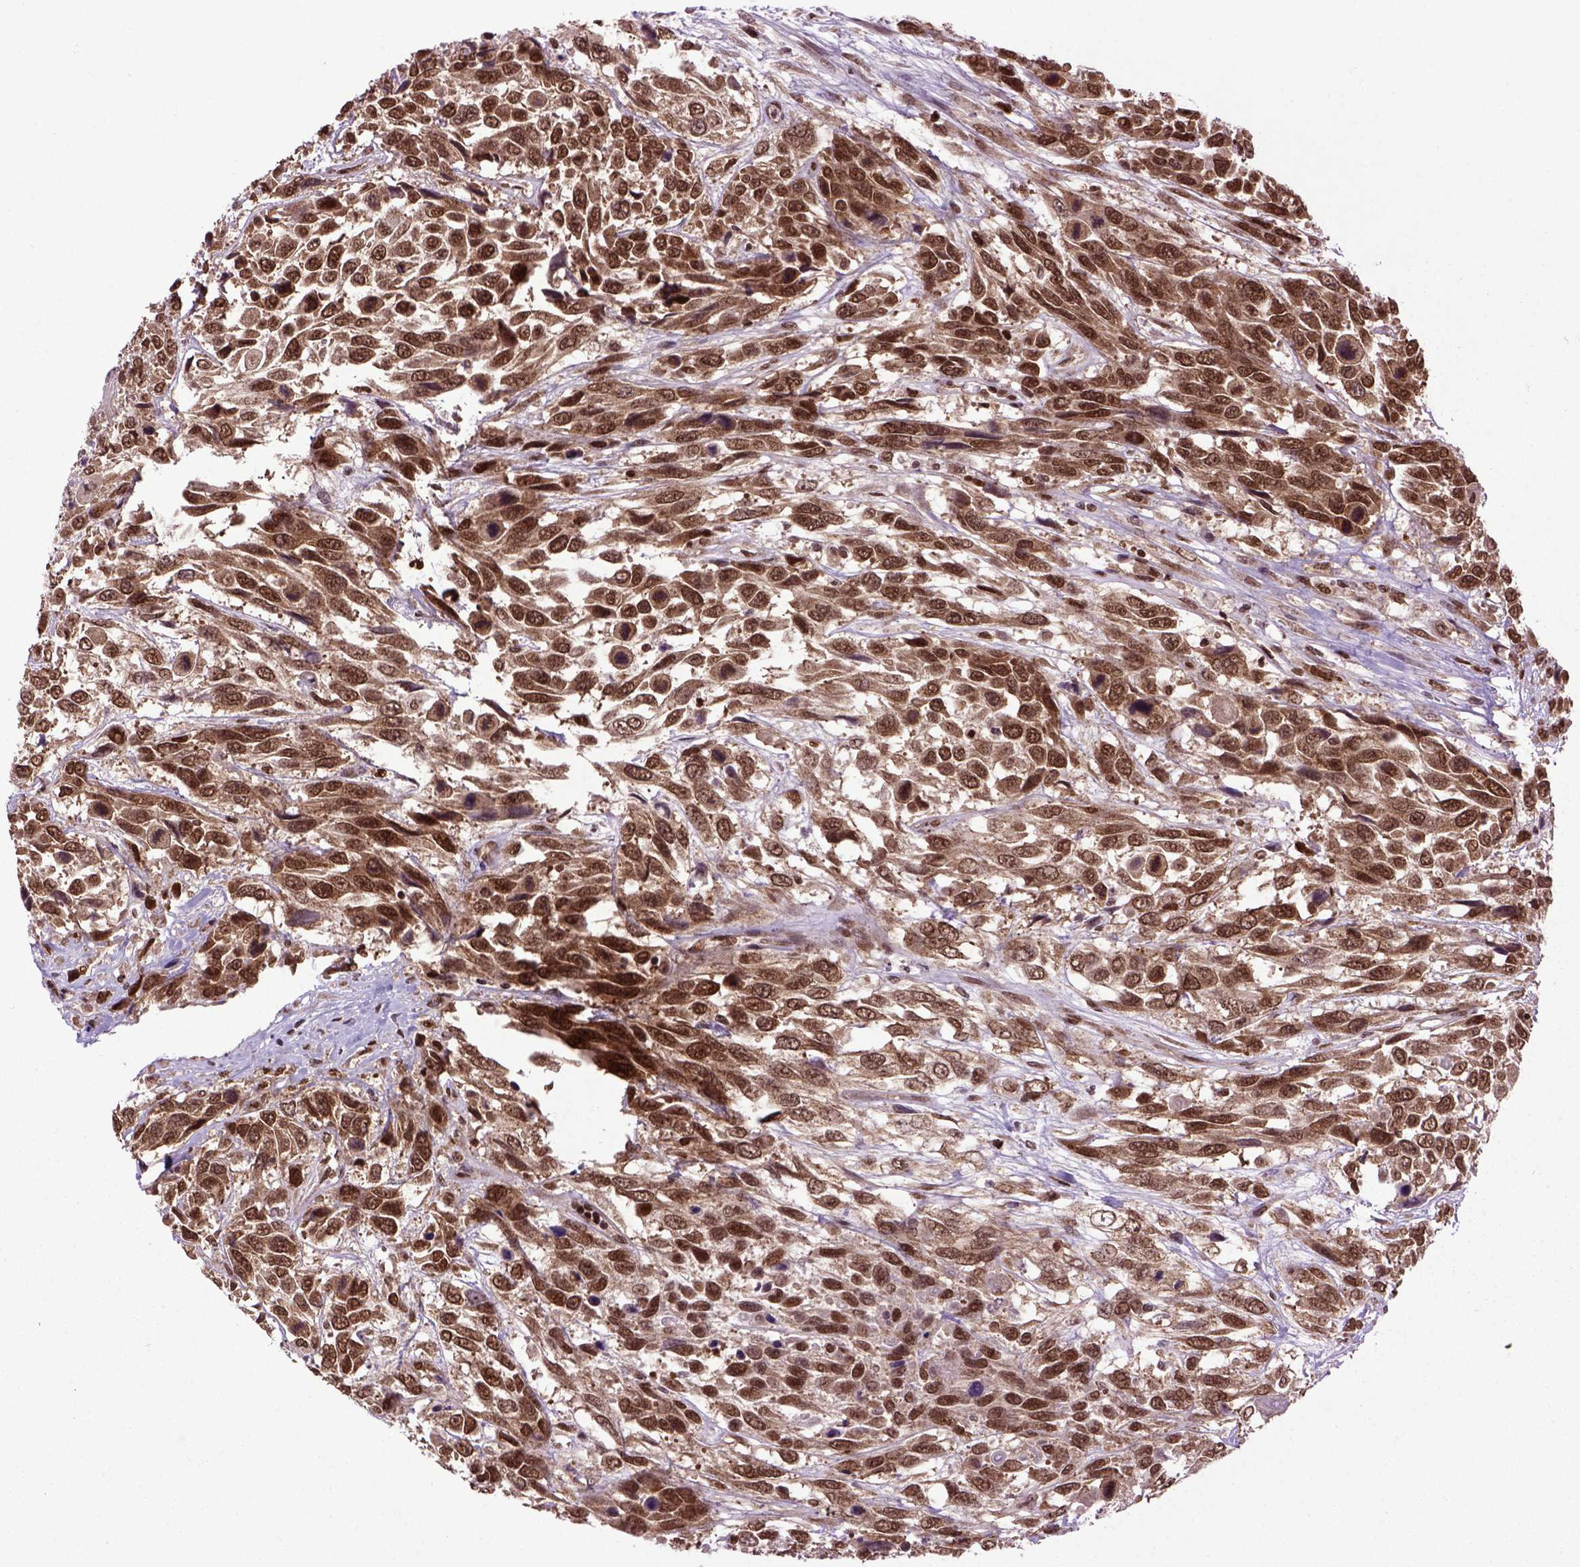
{"staining": {"intensity": "strong", "quantity": ">75%", "location": "cytoplasmic/membranous,nuclear"}, "tissue": "urothelial cancer", "cell_type": "Tumor cells", "image_type": "cancer", "snomed": [{"axis": "morphology", "description": "Urothelial carcinoma, High grade"}, {"axis": "topography", "description": "Urinary bladder"}], "caption": "Immunohistochemical staining of urothelial cancer displays high levels of strong cytoplasmic/membranous and nuclear staining in about >75% of tumor cells.", "gene": "CELF1", "patient": {"sex": "female", "age": 70}}